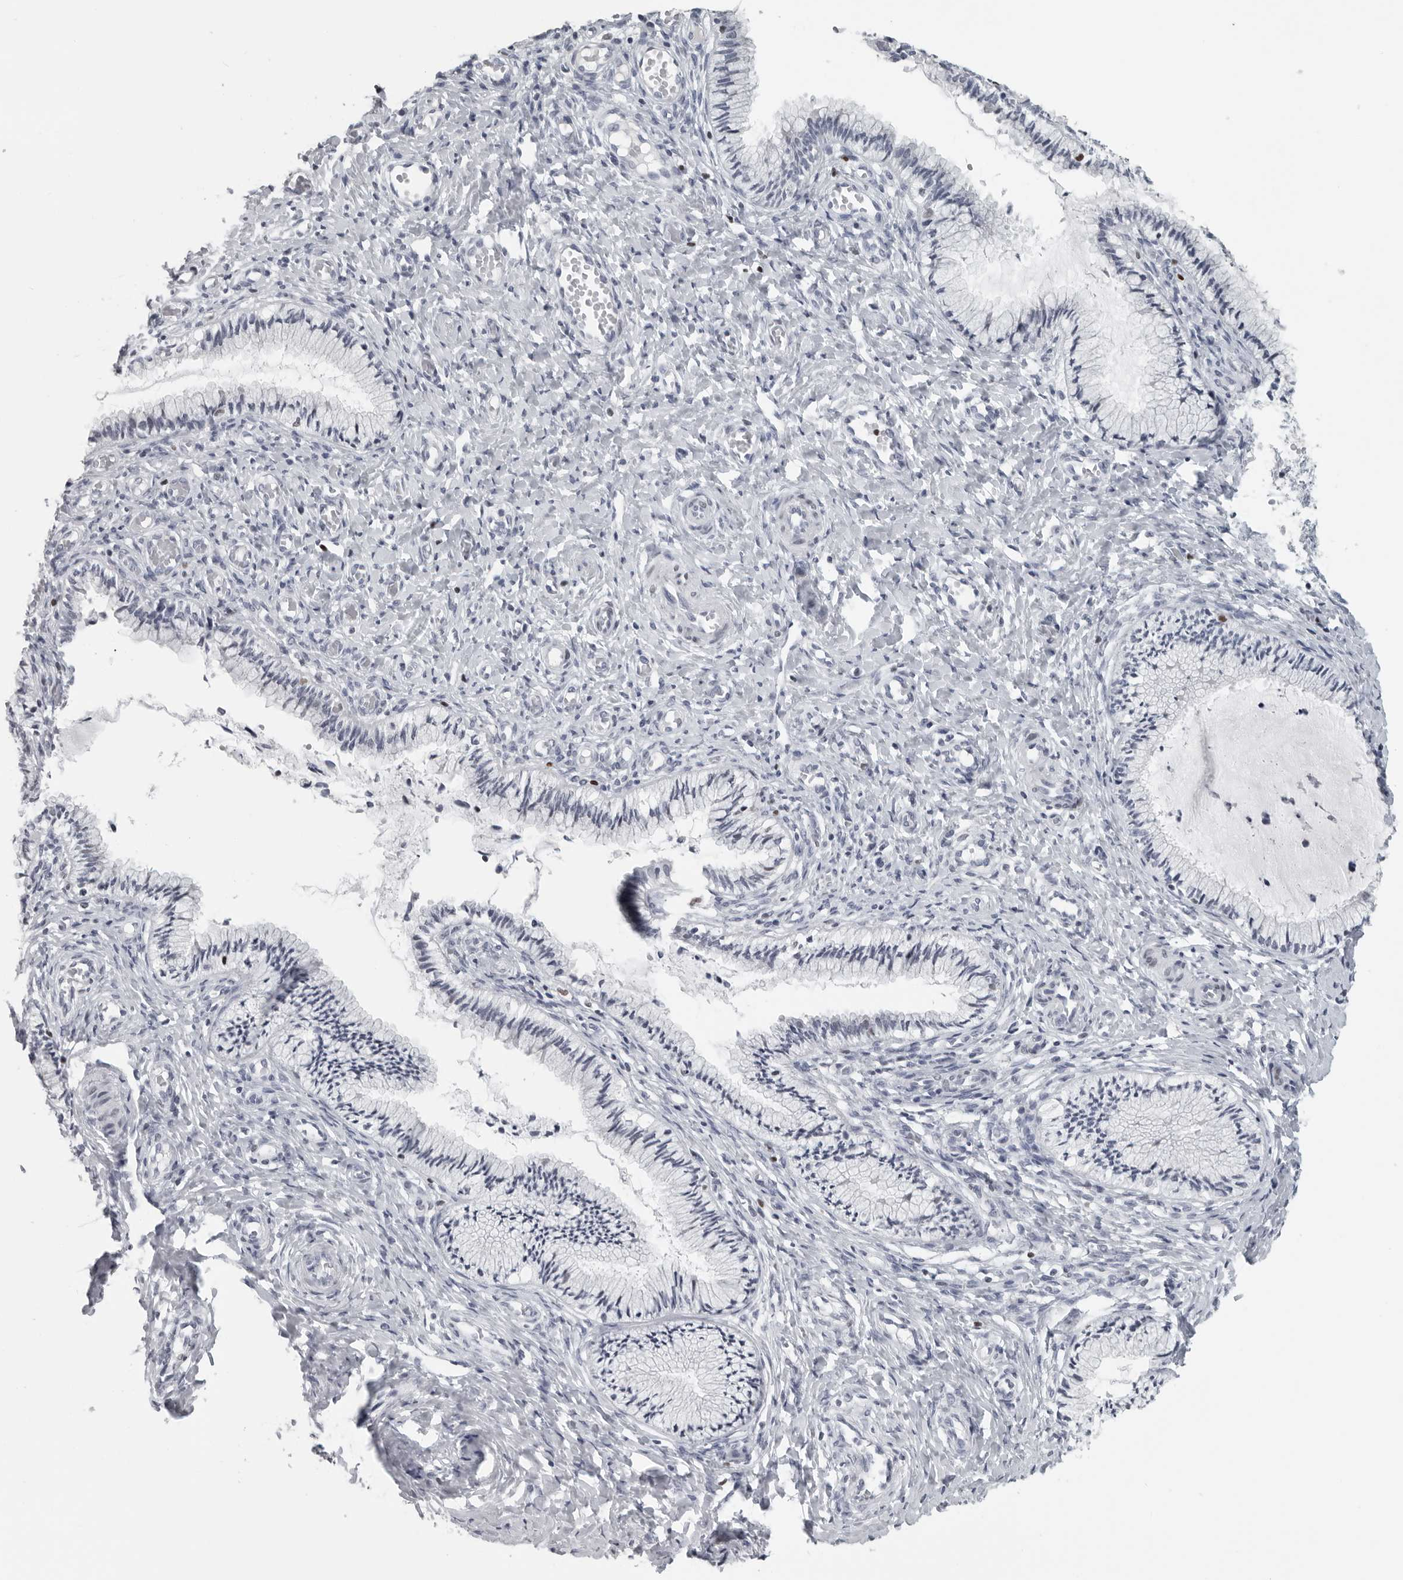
{"staining": {"intensity": "negative", "quantity": "none", "location": "none"}, "tissue": "cervix", "cell_type": "Glandular cells", "image_type": "normal", "snomed": [{"axis": "morphology", "description": "Normal tissue, NOS"}, {"axis": "topography", "description": "Cervix"}], "caption": "This is an immunohistochemistry micrograph of unremarkable cervix. There is no staining in glandular cells.", "gene": "SATB2", "patient": {"sex": "female", "age": 27}}